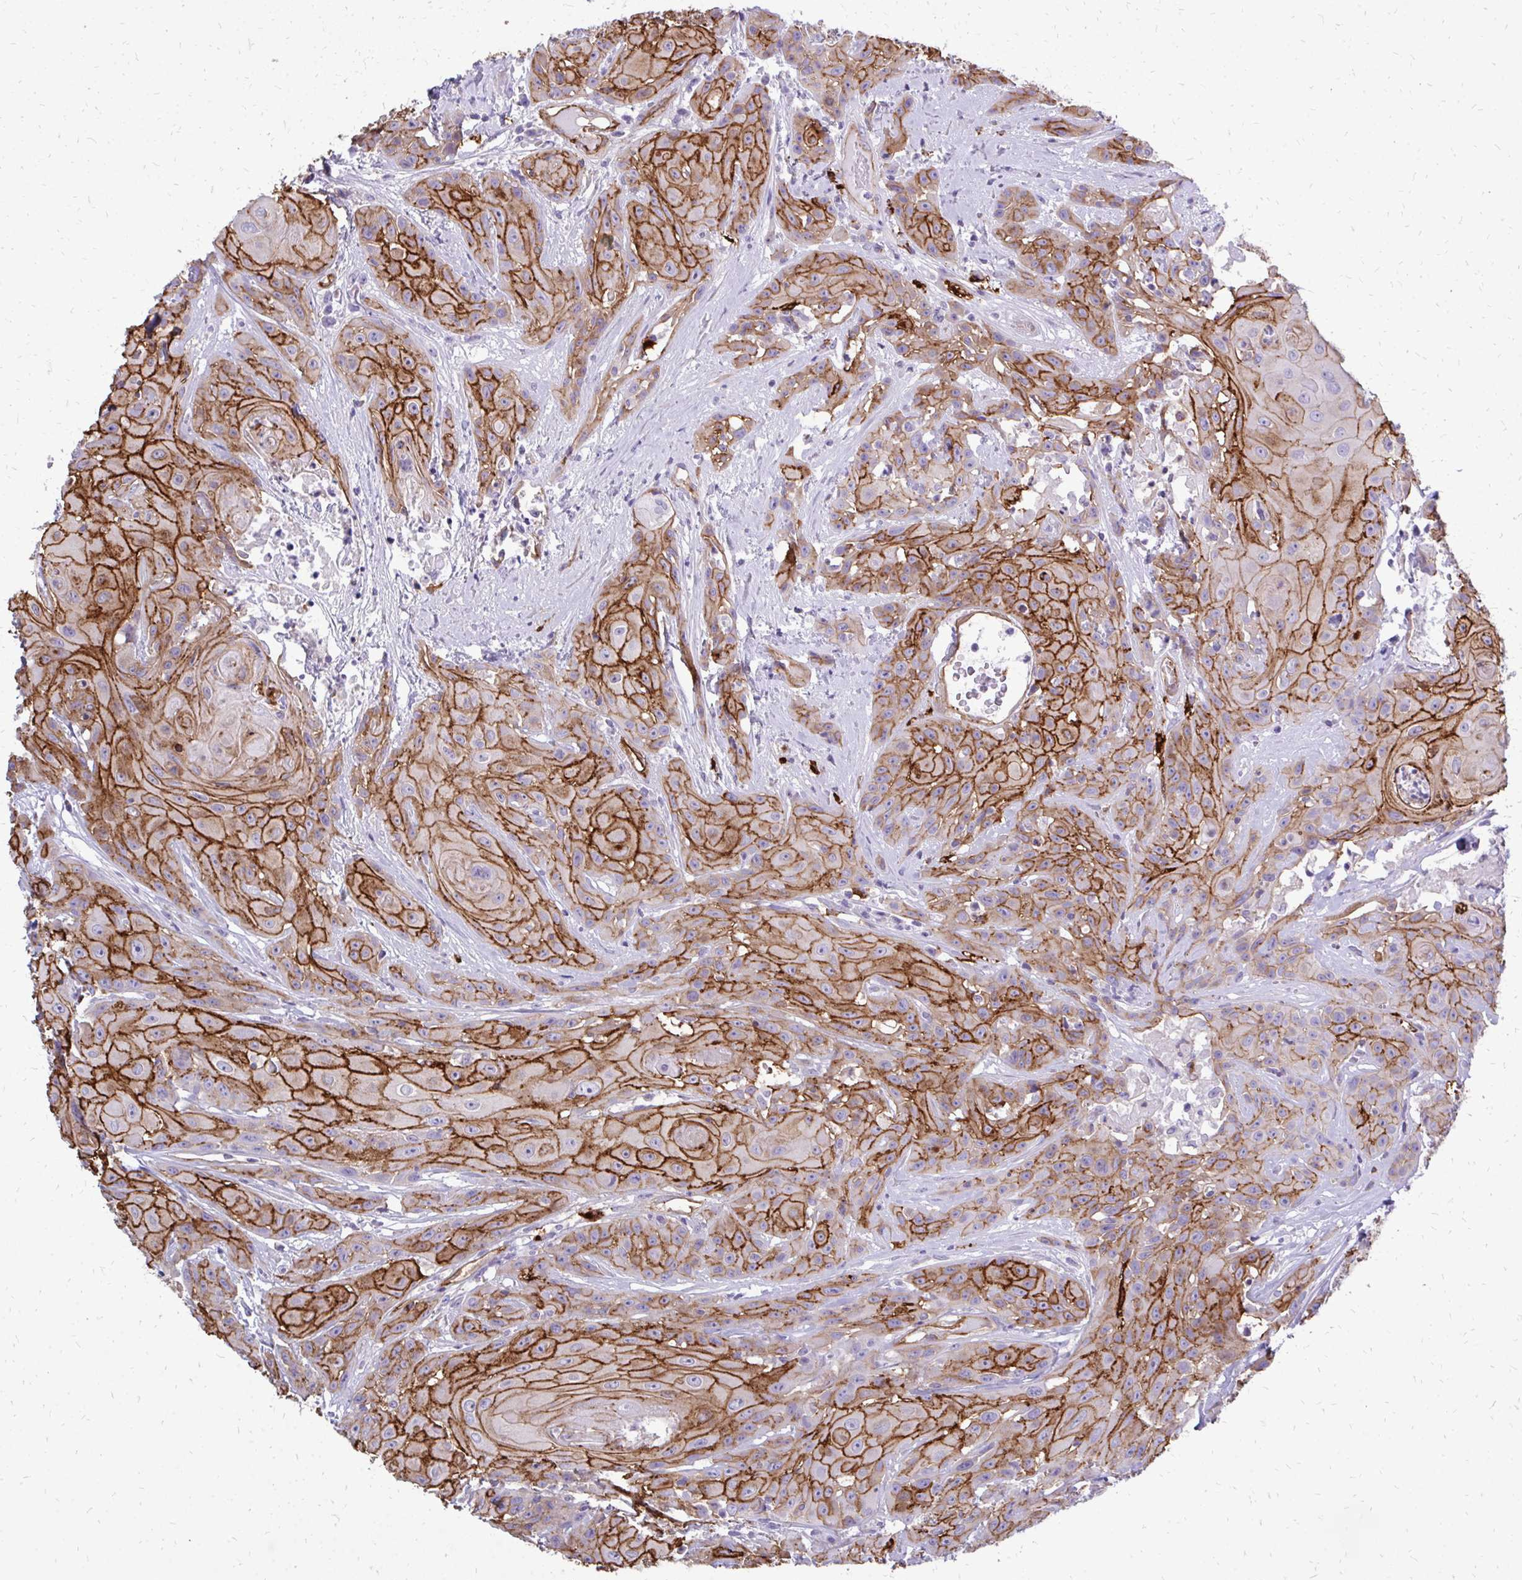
{"staining": {"intensity": "strong", "quantity": "25%-75%", "location": "cytoplasmic/membranous"}, "tissue": "head and neck cancer", "cell_type": "Tumor cells", "image_type": "cancer", "snomed": [{"axis": "morphology", "description": "Squamous cell carcinoma, NOS"}, {"axis": "topography", "description": "Skin"}, {"axis": "topography", "description": "Head-Neck"}], "caption": "Head and neck cancer tissue reveals strong cytoplasmic/membranous staining in approximately 25%-75% of tumor cells (DAB IHC with brightfield microscopy, high magnification).", "gene": "MARCKSL1", "patient": {"sex": "male", "age": 80}}